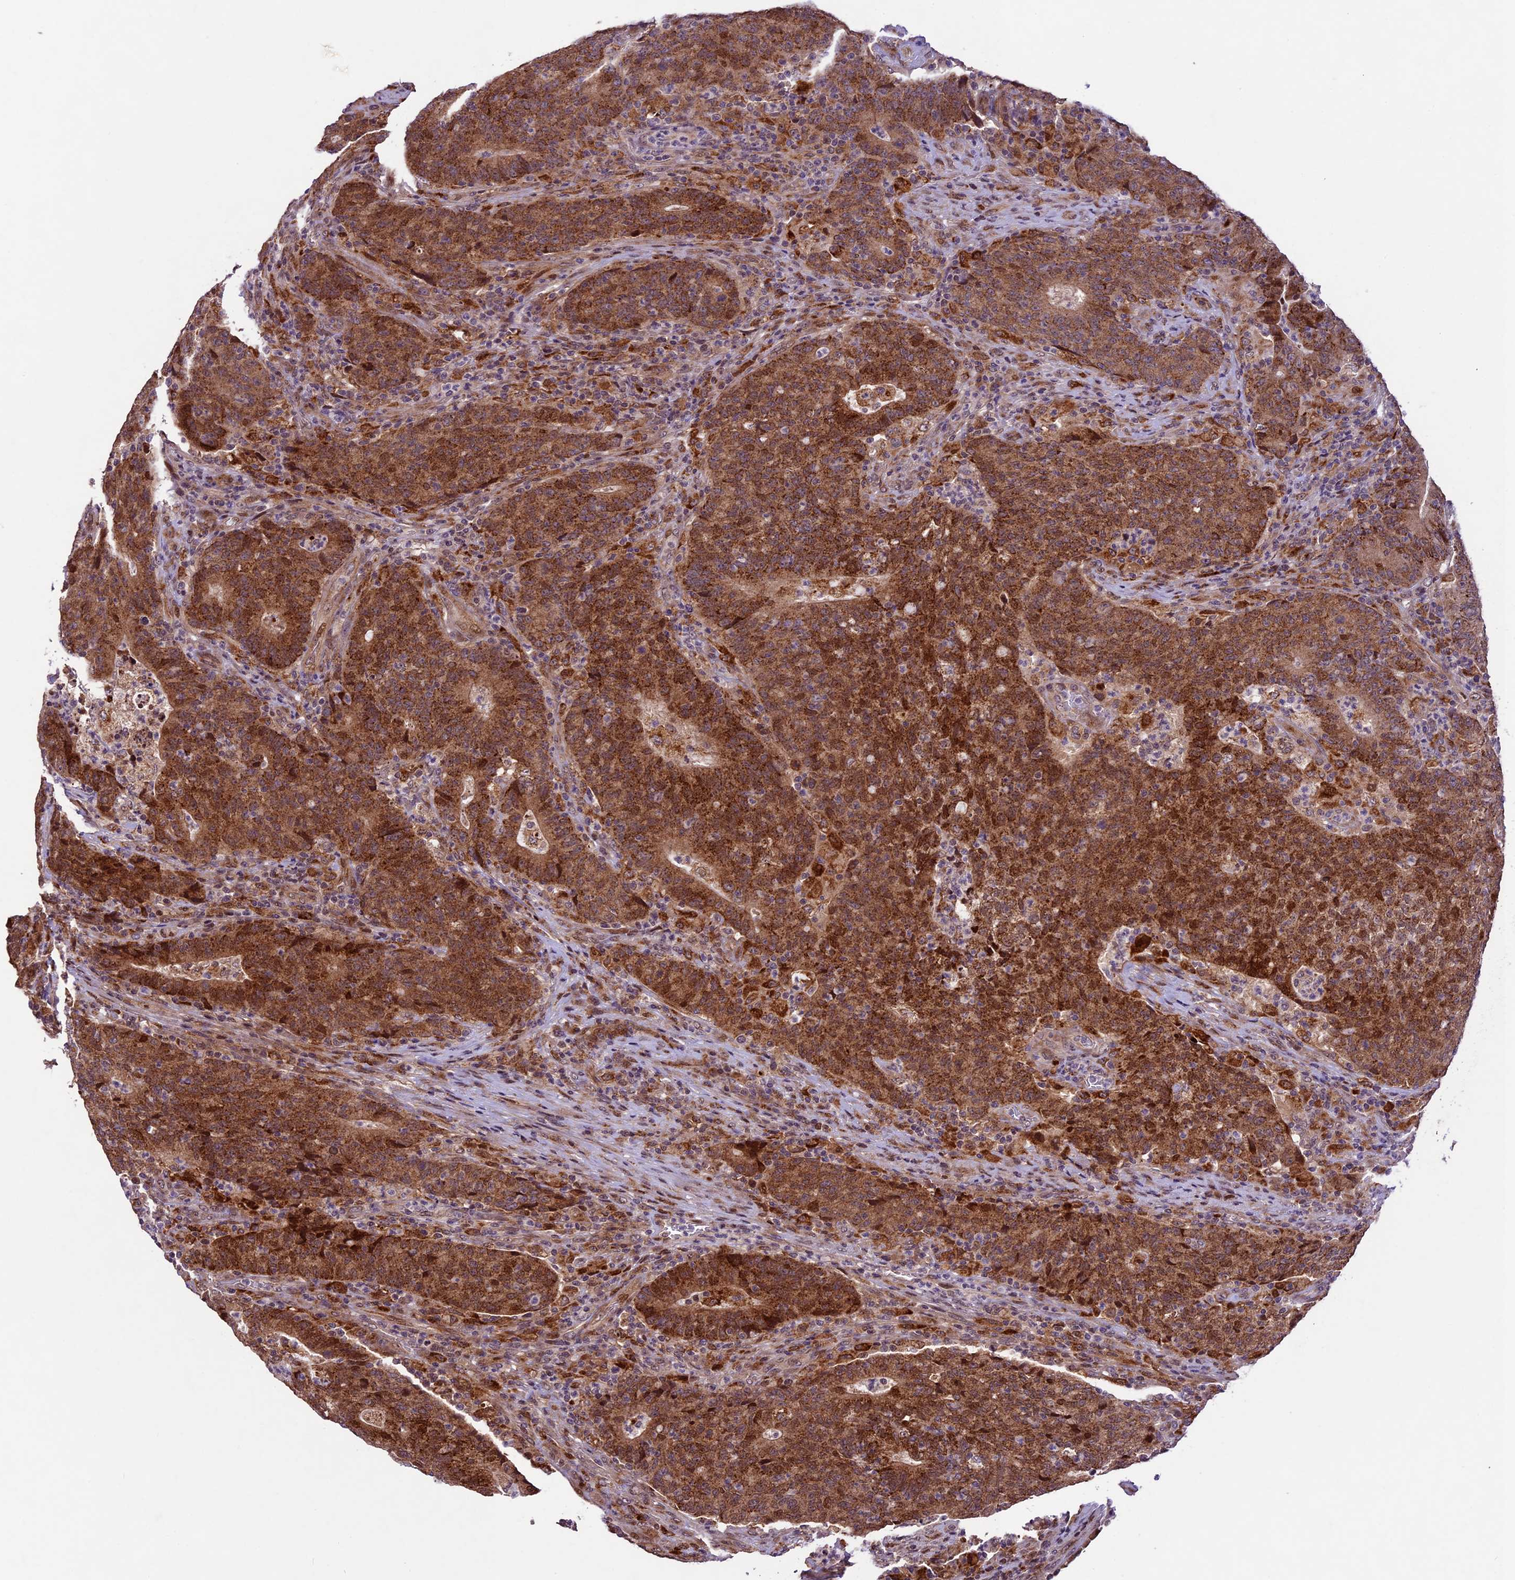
{"staining": {"intensity": "strong", "quantity": ">75%", "location": "cytoplasmic/membranous,nuclear"}, "tissue": "colorectal cancer", "cell_type": "Tumor cells", "image_type": "cancer", "snomed": [{"axis": "morphology", "description": "Adenocarcinoma, NOS"}, {"axis": "topography", "description": "Colon"}], "caption": "Protein staining of colorectal adenocarcinoma tissue shows strong cytoplasmic/membranous and nuclear expression in about >75% of tumor cells.", "gene": "CCSER1", "patient": {"sex": "female", "age": 75}}